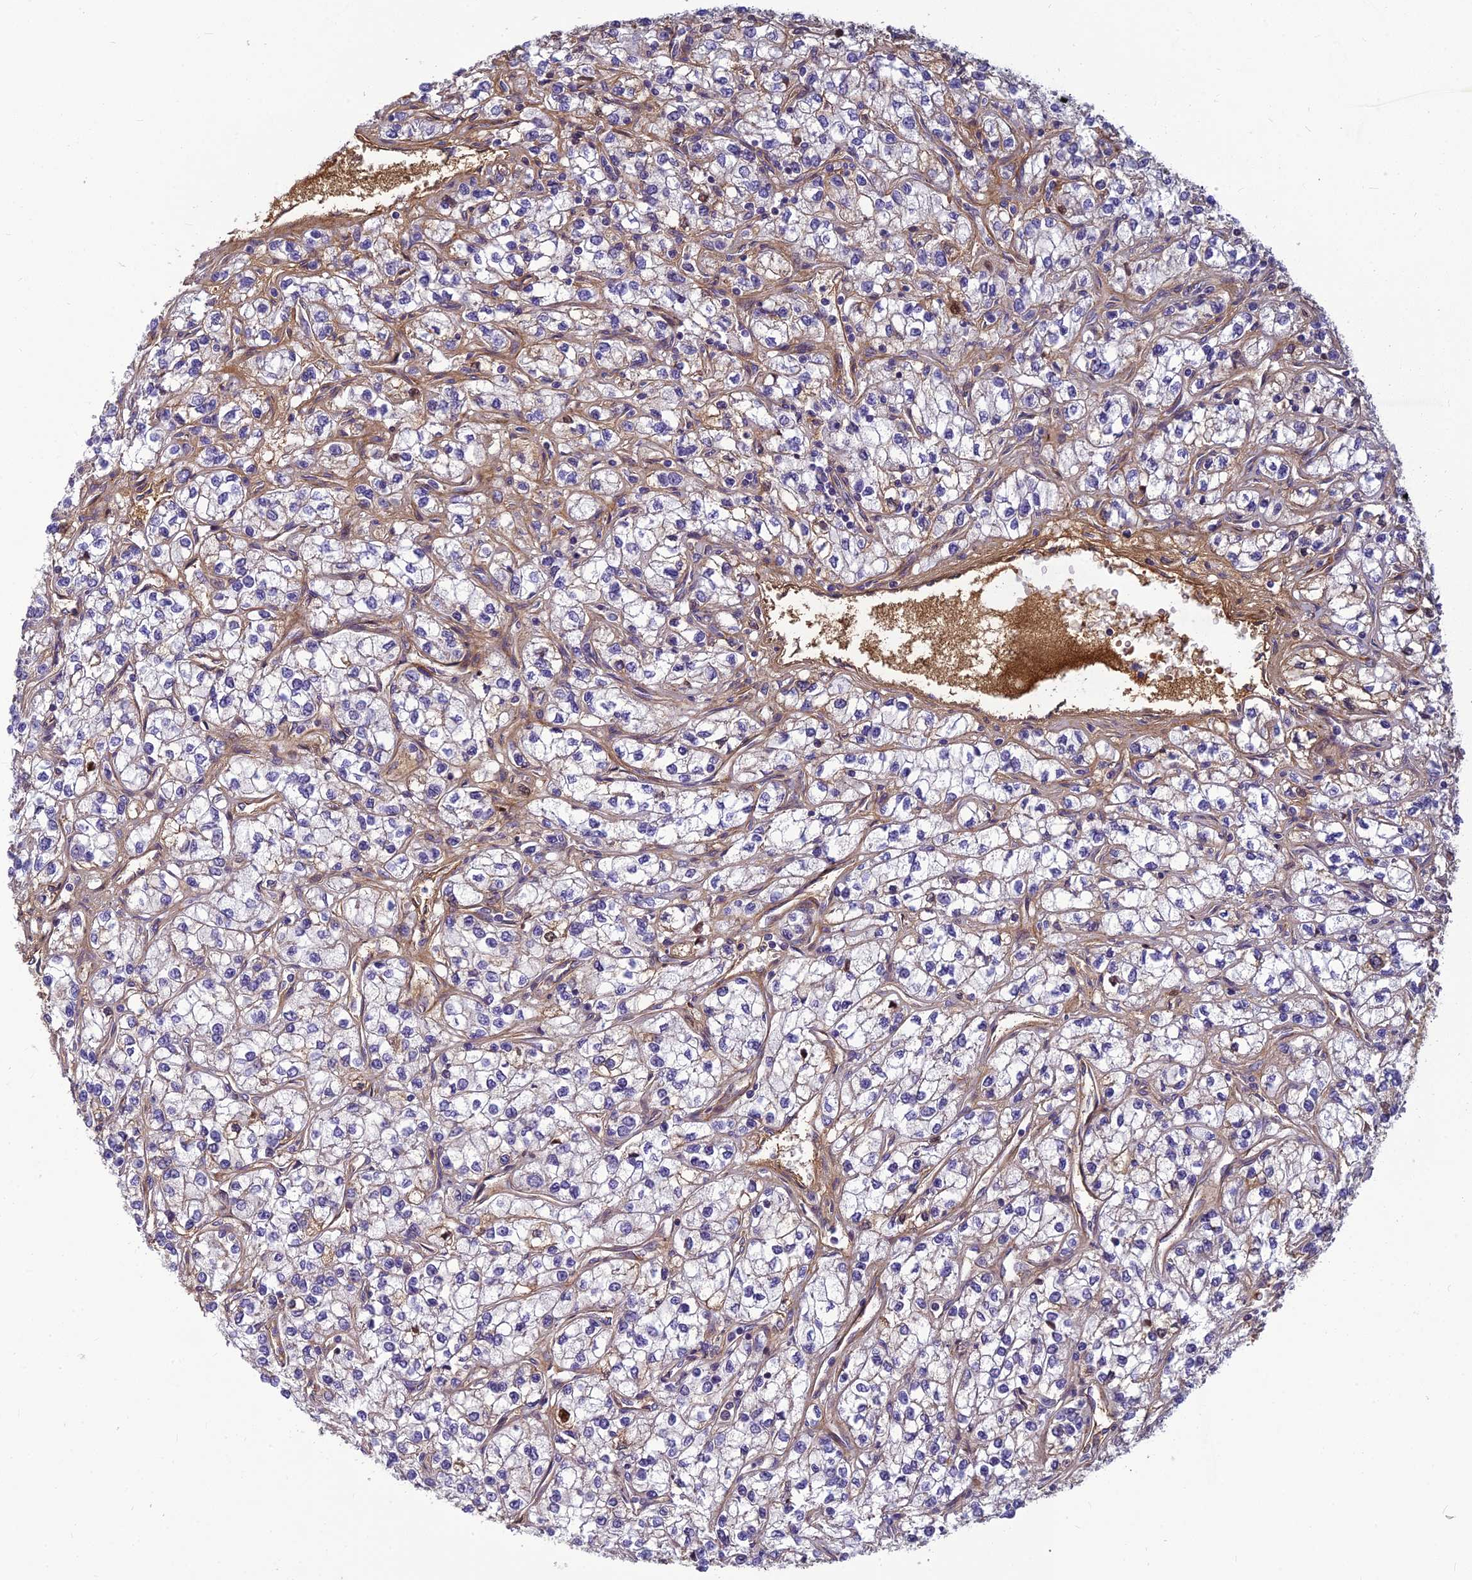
{"staining": {"intensity": "negative", "quantity": "none", "location": "none"}, "tissue": "renal cancer", "cell_type": "Tumor cells", "image_type": "cancer", "snomed": [{"axis": "morphology", "description": "Adenocarcinoma, NOS"}, {"axis": "topography", "description": "Kidney"}], "caption": "IHC image of adenocarcinoma (renal) stained for a protein (brown), which demonstrates no staining in tumor cells.", "gene": "CLEC11A", "patient": {"sex": "male", "age": 80}}